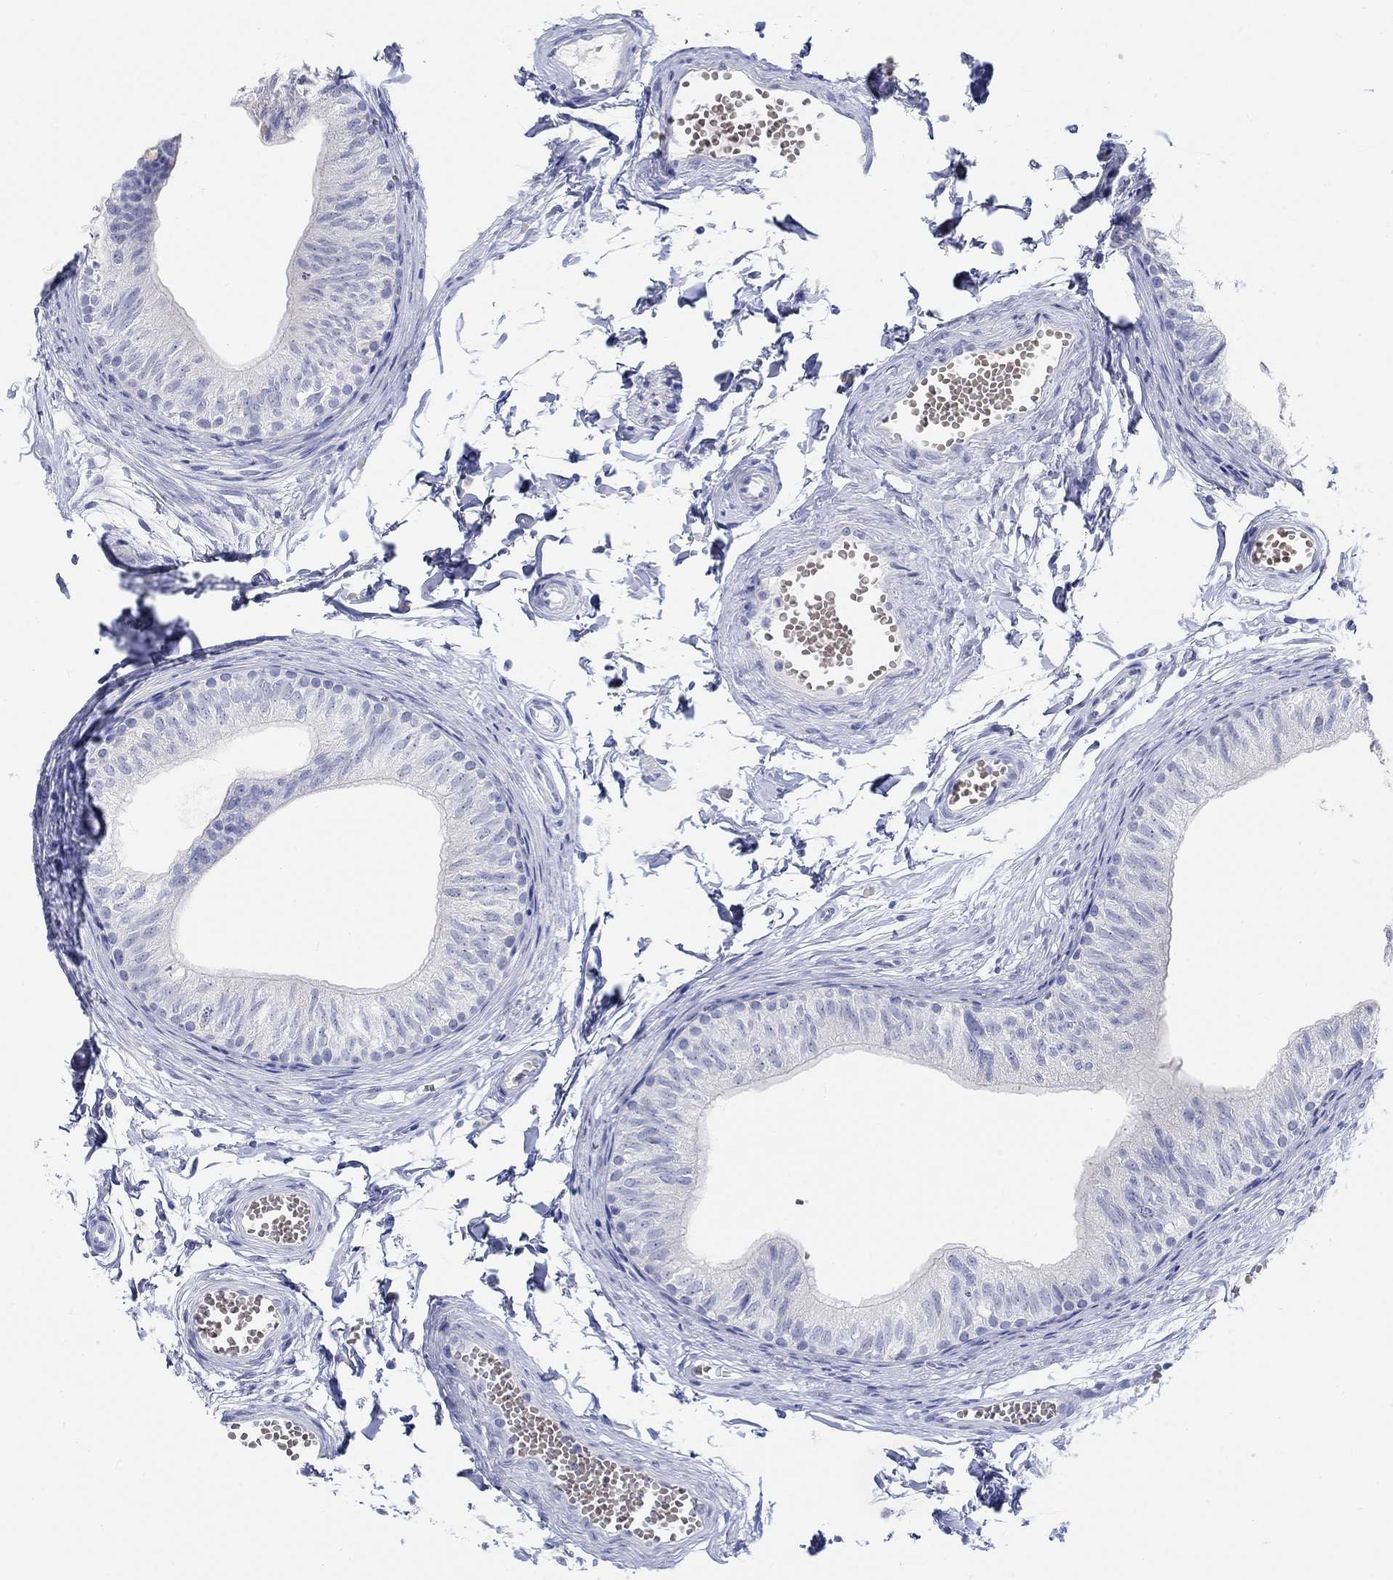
{"staining": {"intensity": "negative", "quantity": "none", "location": "none"}, "tissue": "epididymis", "cell_type": "Glandular cells", "image_type": "normal", "snomed": [{"axis": "morphology", "description": "Normal tissue, NOS"}, {"axis": "topography", "description": "Epididymis"}], "caption": "This is an immunohistochemistry (IHC) micrograph of normal epididymis. There is no staining in glandular cells.", "gene": "GRIA3", "patient": {"sex": "male", "age": 22}}